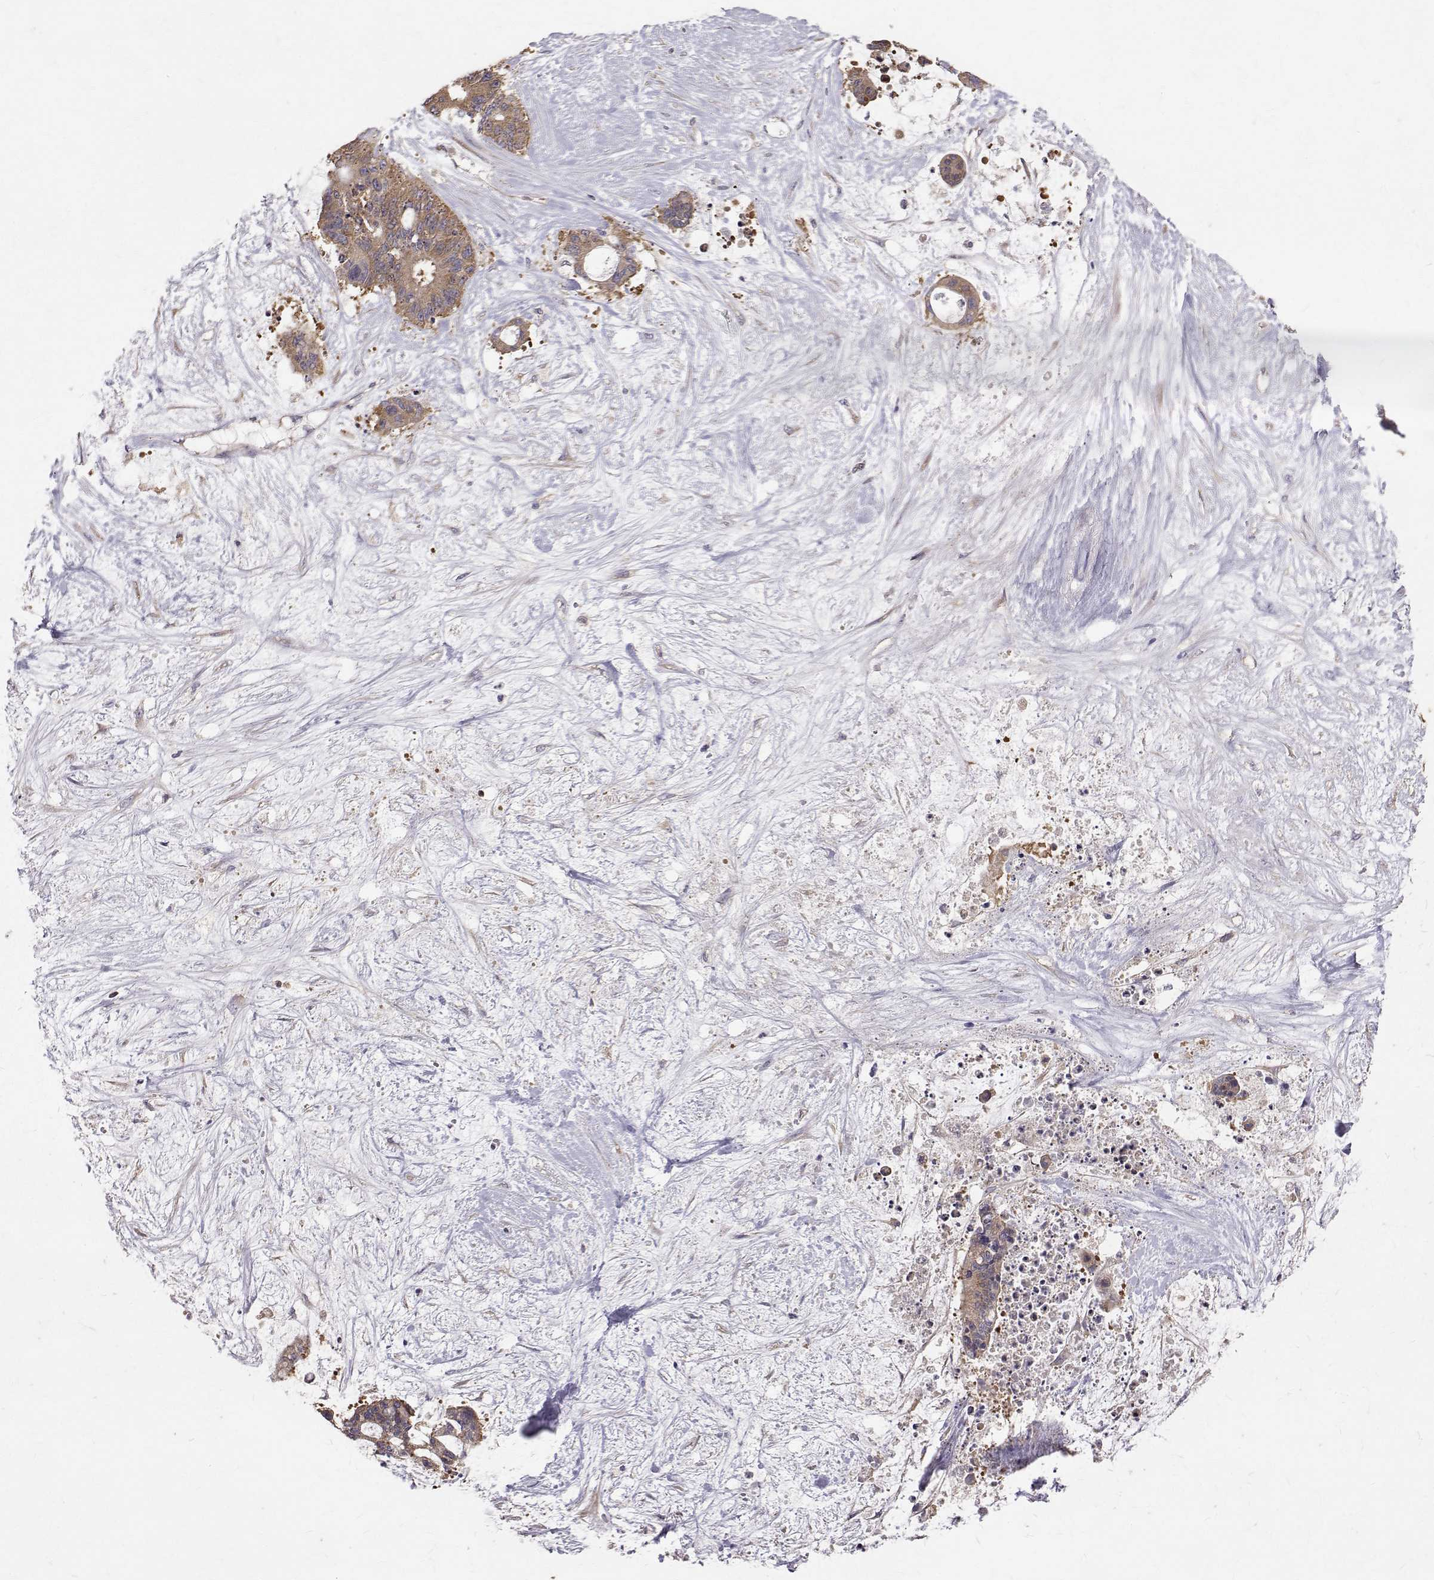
{"staining": {"intensity": "moderate", "quantity": ">75%", "location": "cytoplasmic/membranous"}, "tissue": "liver cancer", "cell_type": "Tumor cells", "image_type": "cancer", "snomed": [{"axis": "morphology", "description": "Normal tissue, NOS"}, {"axis": "morphology", "description": "Cholangiocarcinoma"}, {"axis": "topography", "description": "Liver"}, {"axis": "topography", "description": "Peripheral nerve tissue"}], "caption": "Human liver cholangiocarcinoma stained for a protein (brown) reveals moderate cytoplasmic/membranous positive staining in about >75% of tumor cells.", "gene": "FARSB", "patient": {"sex": "female", "age": 73}}